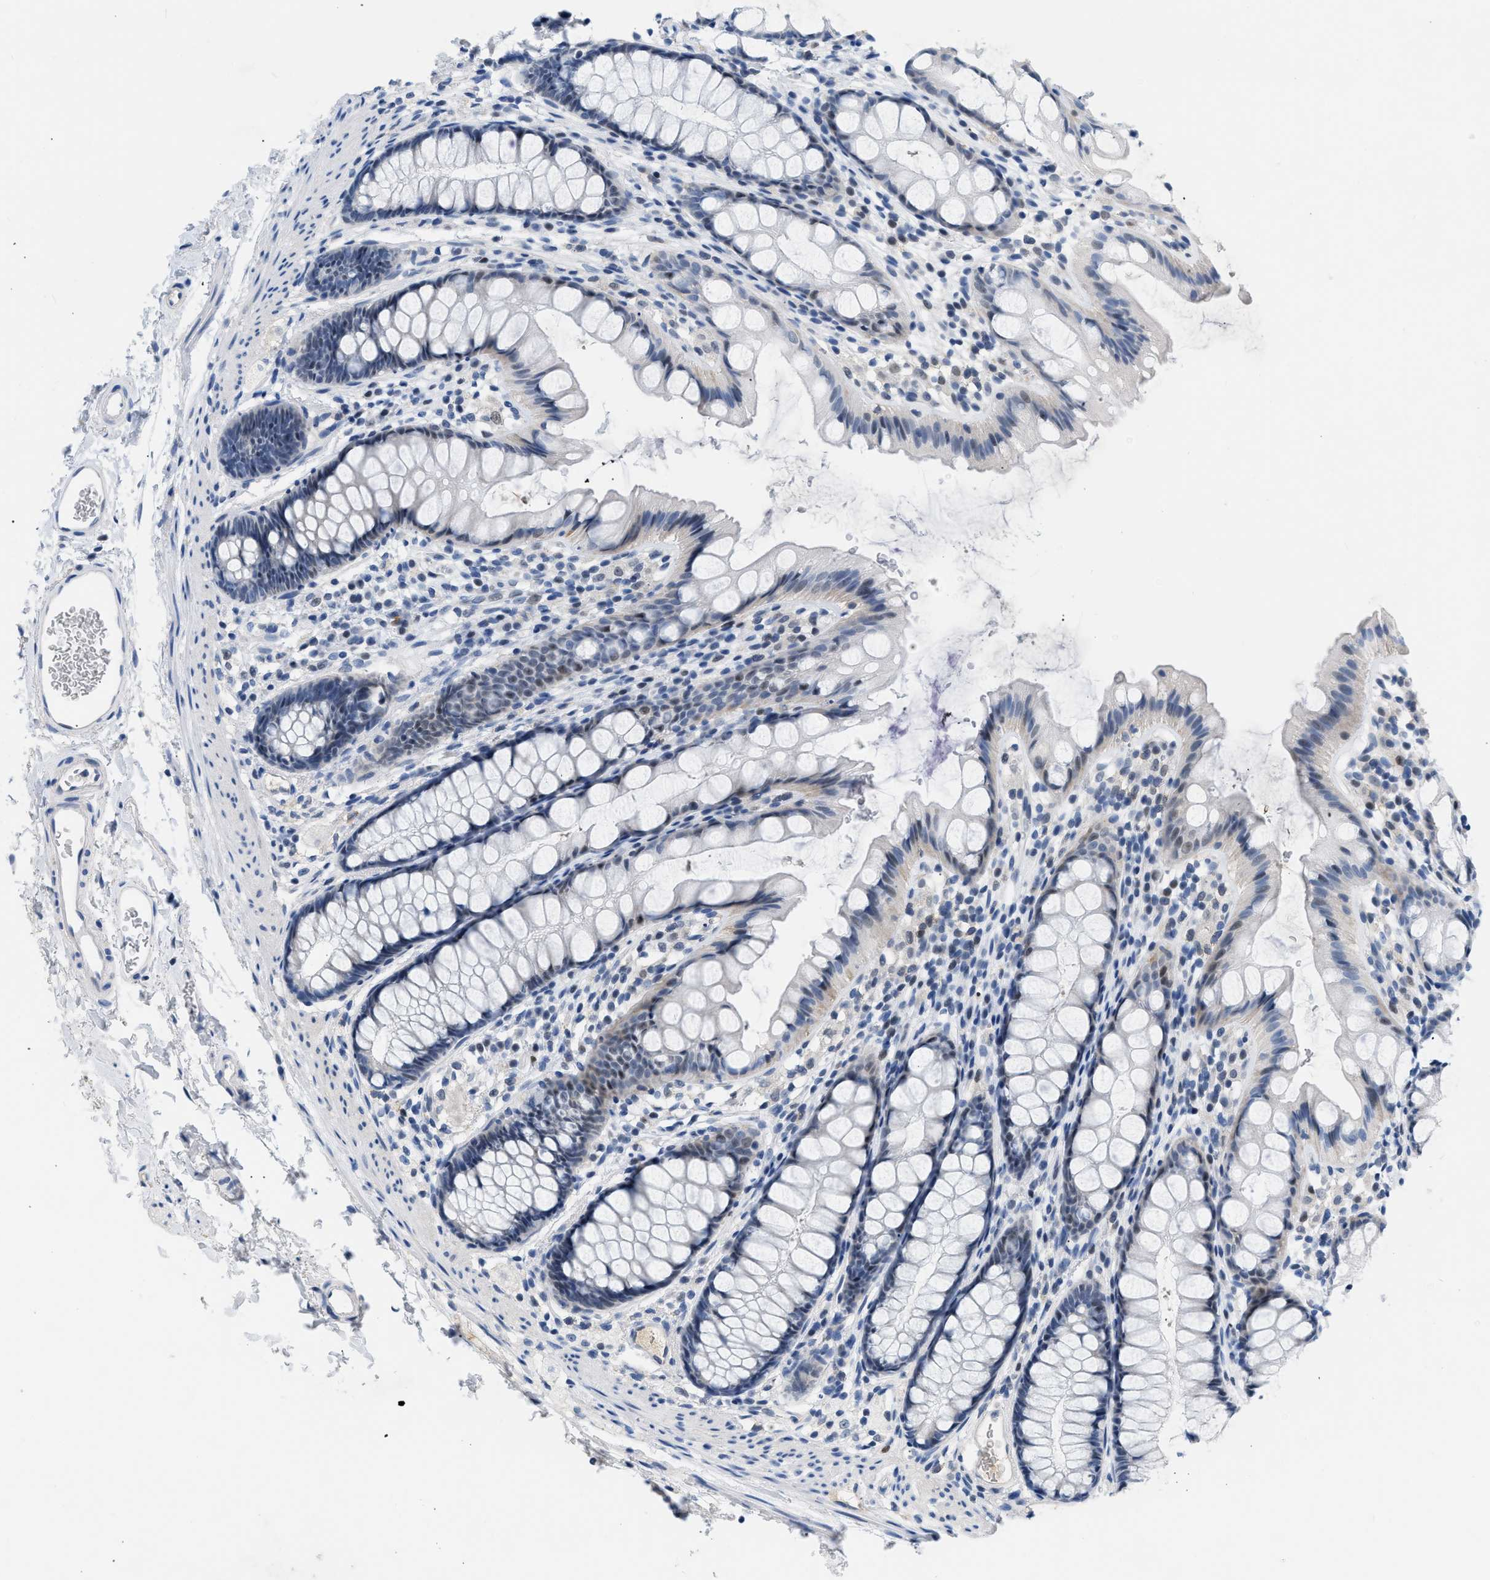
{"staining": {"intensity": "negative", "quantity": "none", "location": "none"}, "tissue": "rectum", "cell_type": "Glandular cells", "image_type": "normal", "snomed": [{"axis": "morphology", "description": "Normal tissue, NOS"}, {"axis": "topography", "description": "Rectum"}], "caption": "Immunohistochemistry image of benign rectum stained for a protein (brown), which shows no staining in glandular cells.", "gene": "BOLL", "patient": {"sex": "female", "age": 65}}